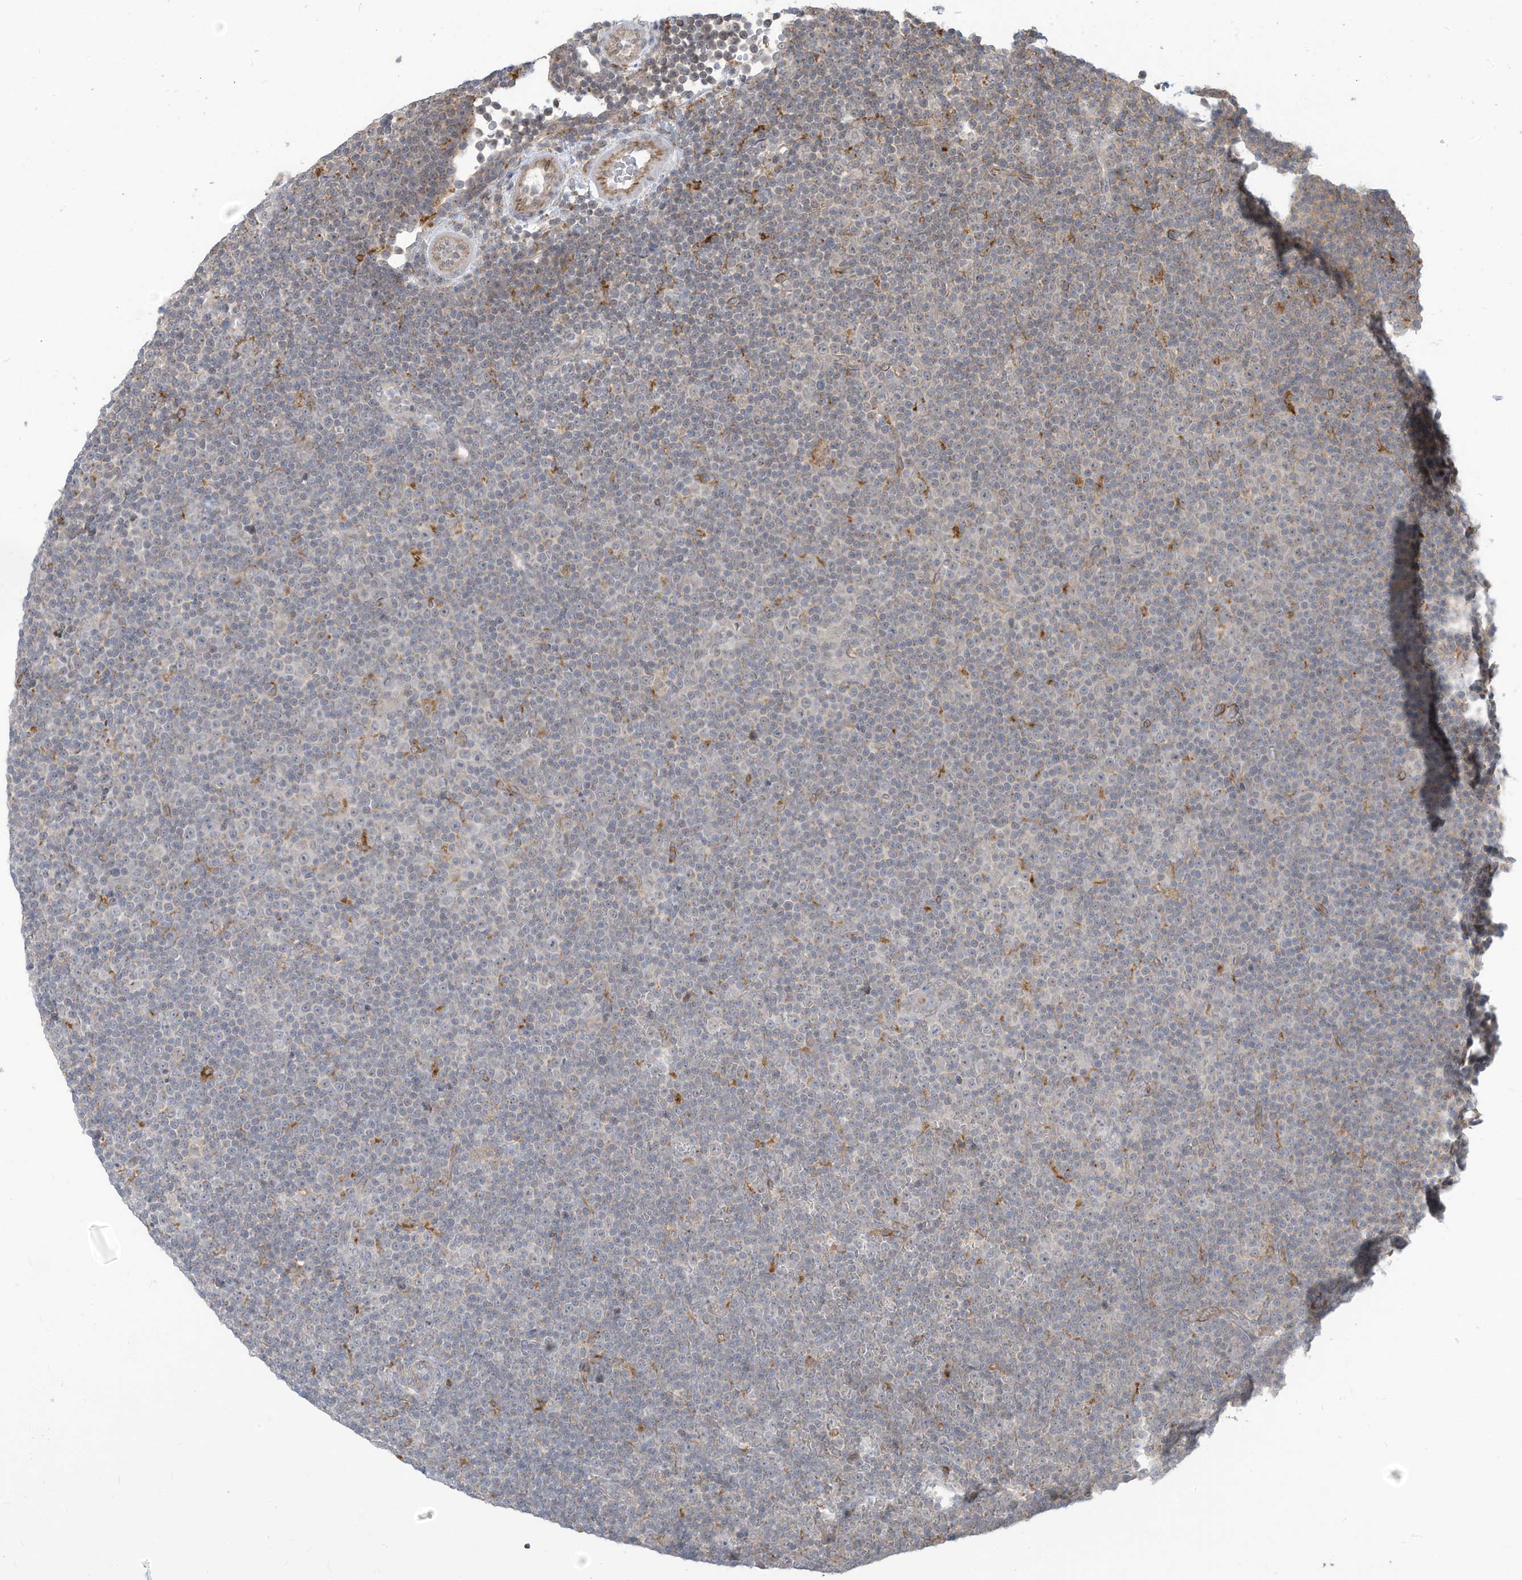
{"staining": {"intensity": "negative", "quantity": "none", "location": "none"}, "tissue": "lymphoma", "cell_type": "Tumor cells", "image_type": "cancer", "snomed": [{"axis": "morphology", "description": "Malignant lymphoma, non-Hodgkin's type, Low grade"}, {"axis": "topography", "description": "Lymph node"}], "caption": "Image shows no protein expression in tumor cells of lymphoma tissue. (DAB (3,3'-diaminobenzidine) immunohistochemistry, high magnification).", "gene": "DZIP3", "patient": {"sex": "female", "age": 67}}